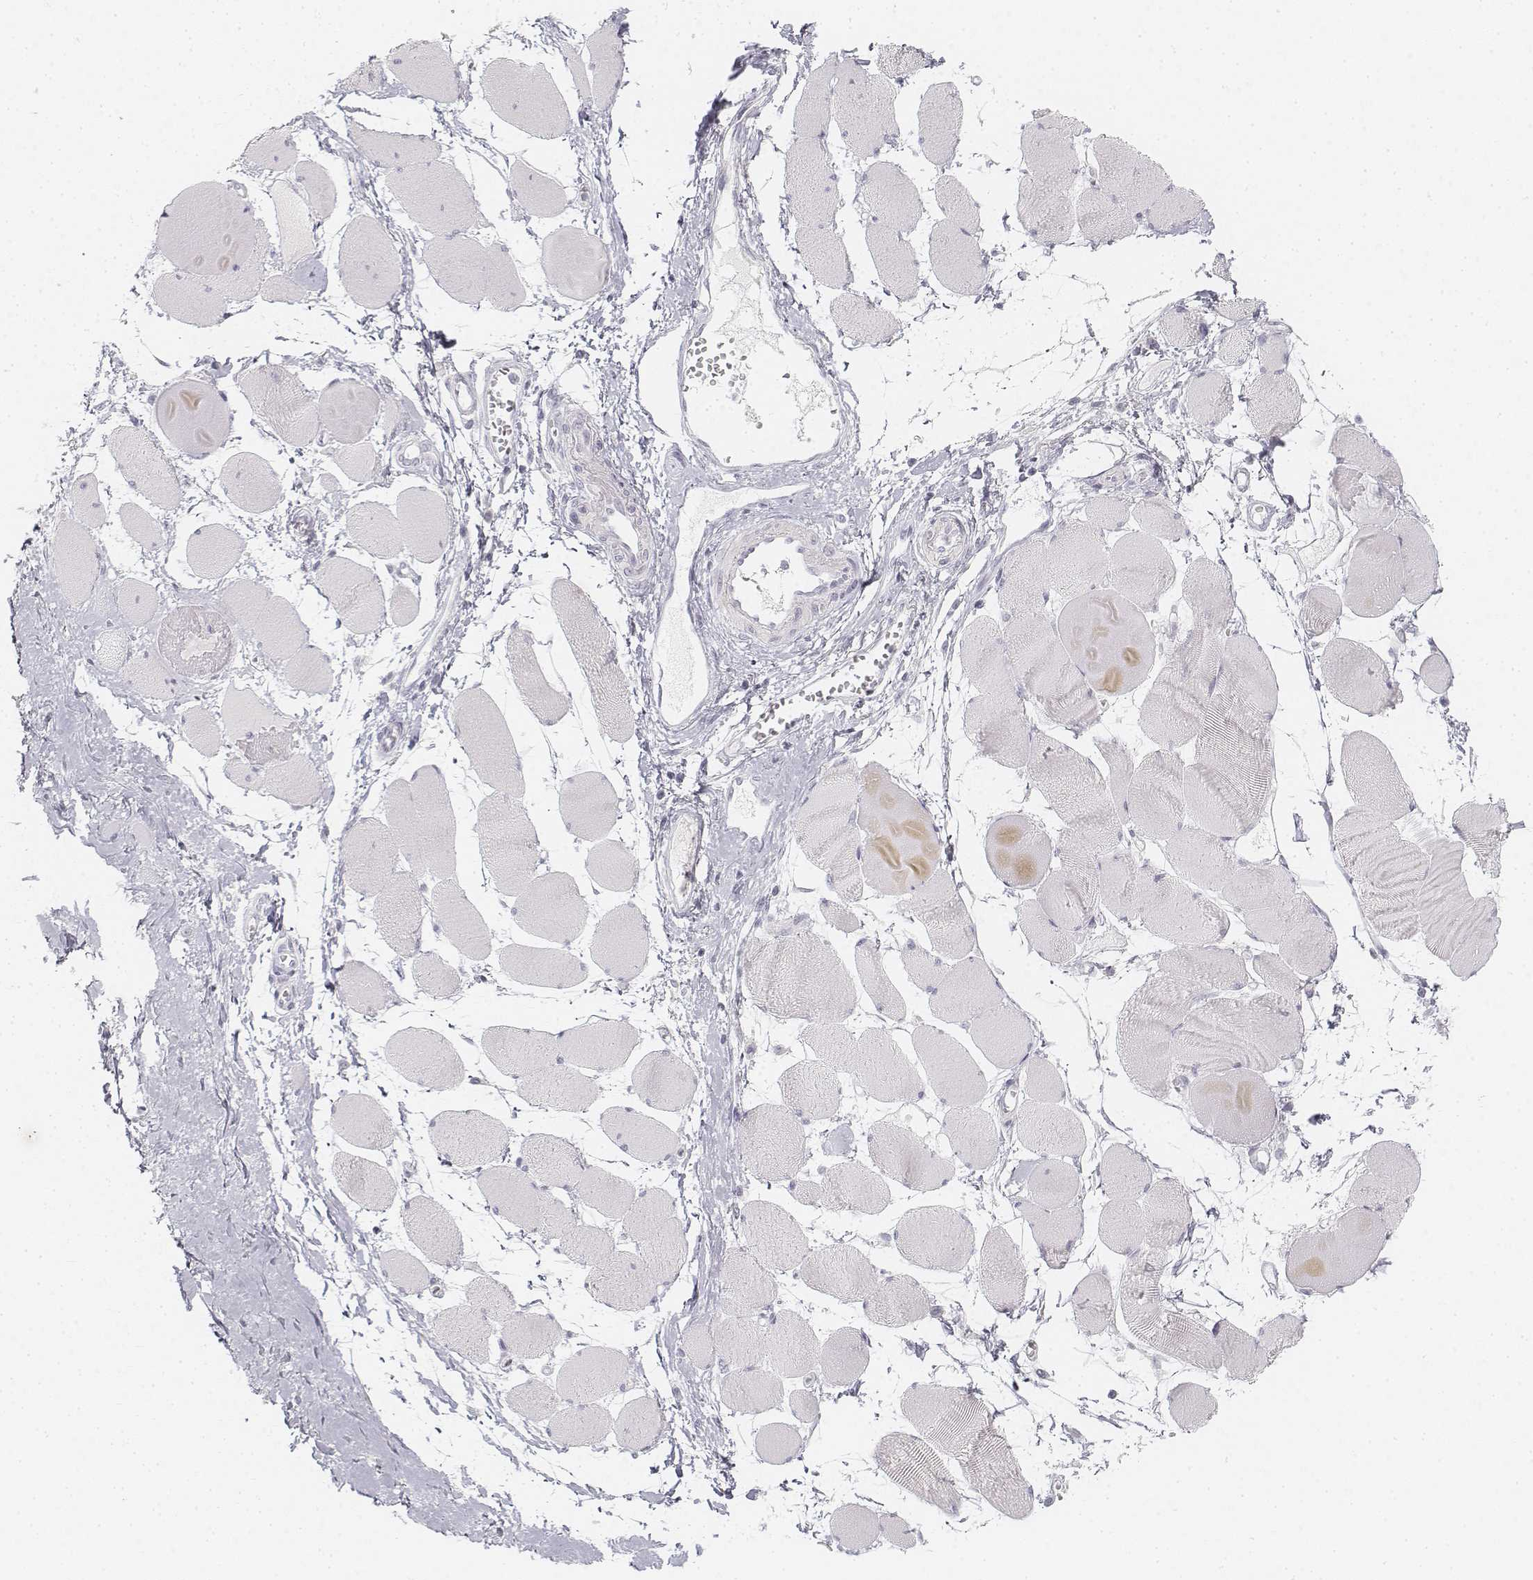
{"staining": {"intensity": "negative", "quantity": "none", "location": "none"}, "tissue": "skeletal muscle", "cell_type": "Myocytes", "image_type": "normal", "snomed": [{"axis": "morphology", "description": "Normal tissue, NOS"}, {"axis": "topography", "description": "Skeletal muscle"}], "caption": "The photomicrograph reveals no staining of myocytes in benign skeletal muscle.", "gene": "KRT25", "patient": {"sex": "female", "age": 75}}